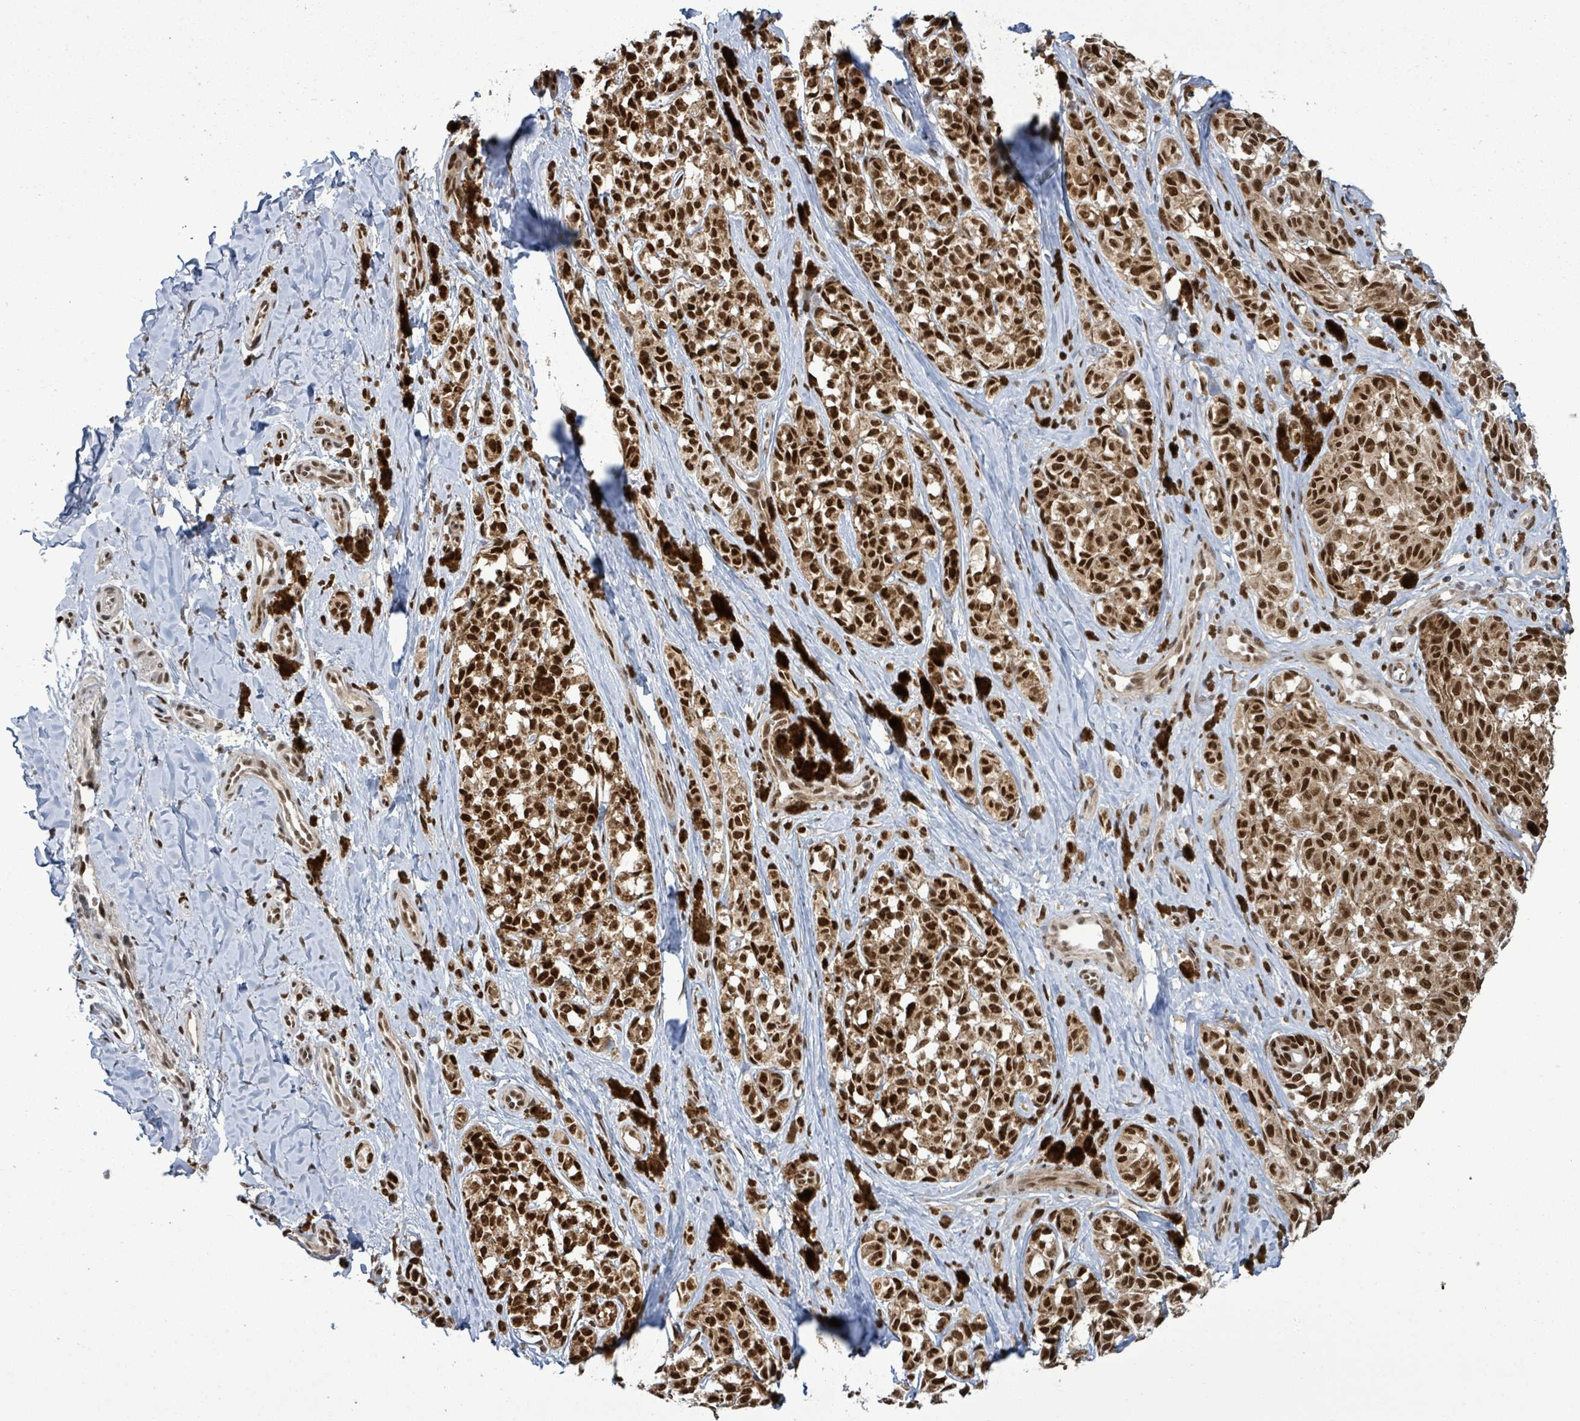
{"staining": {"intensity": "strong", "quantity": ">75%", "location": "nuclear"}, "tissue": "melanoma", "cell_type": "Tumor cells", "image_type": "cancer", "snomed": [{"axis": "morphology", "description": "Malignant melanoma, NOS"}, {"axis": "topography", "description": "Skin"}], "caption": "Human melanoma stained with a protein marker displays strong staining in tumor cells.", "gene": "PATZ1", "patient": {"sex": "female", "age": 65}}